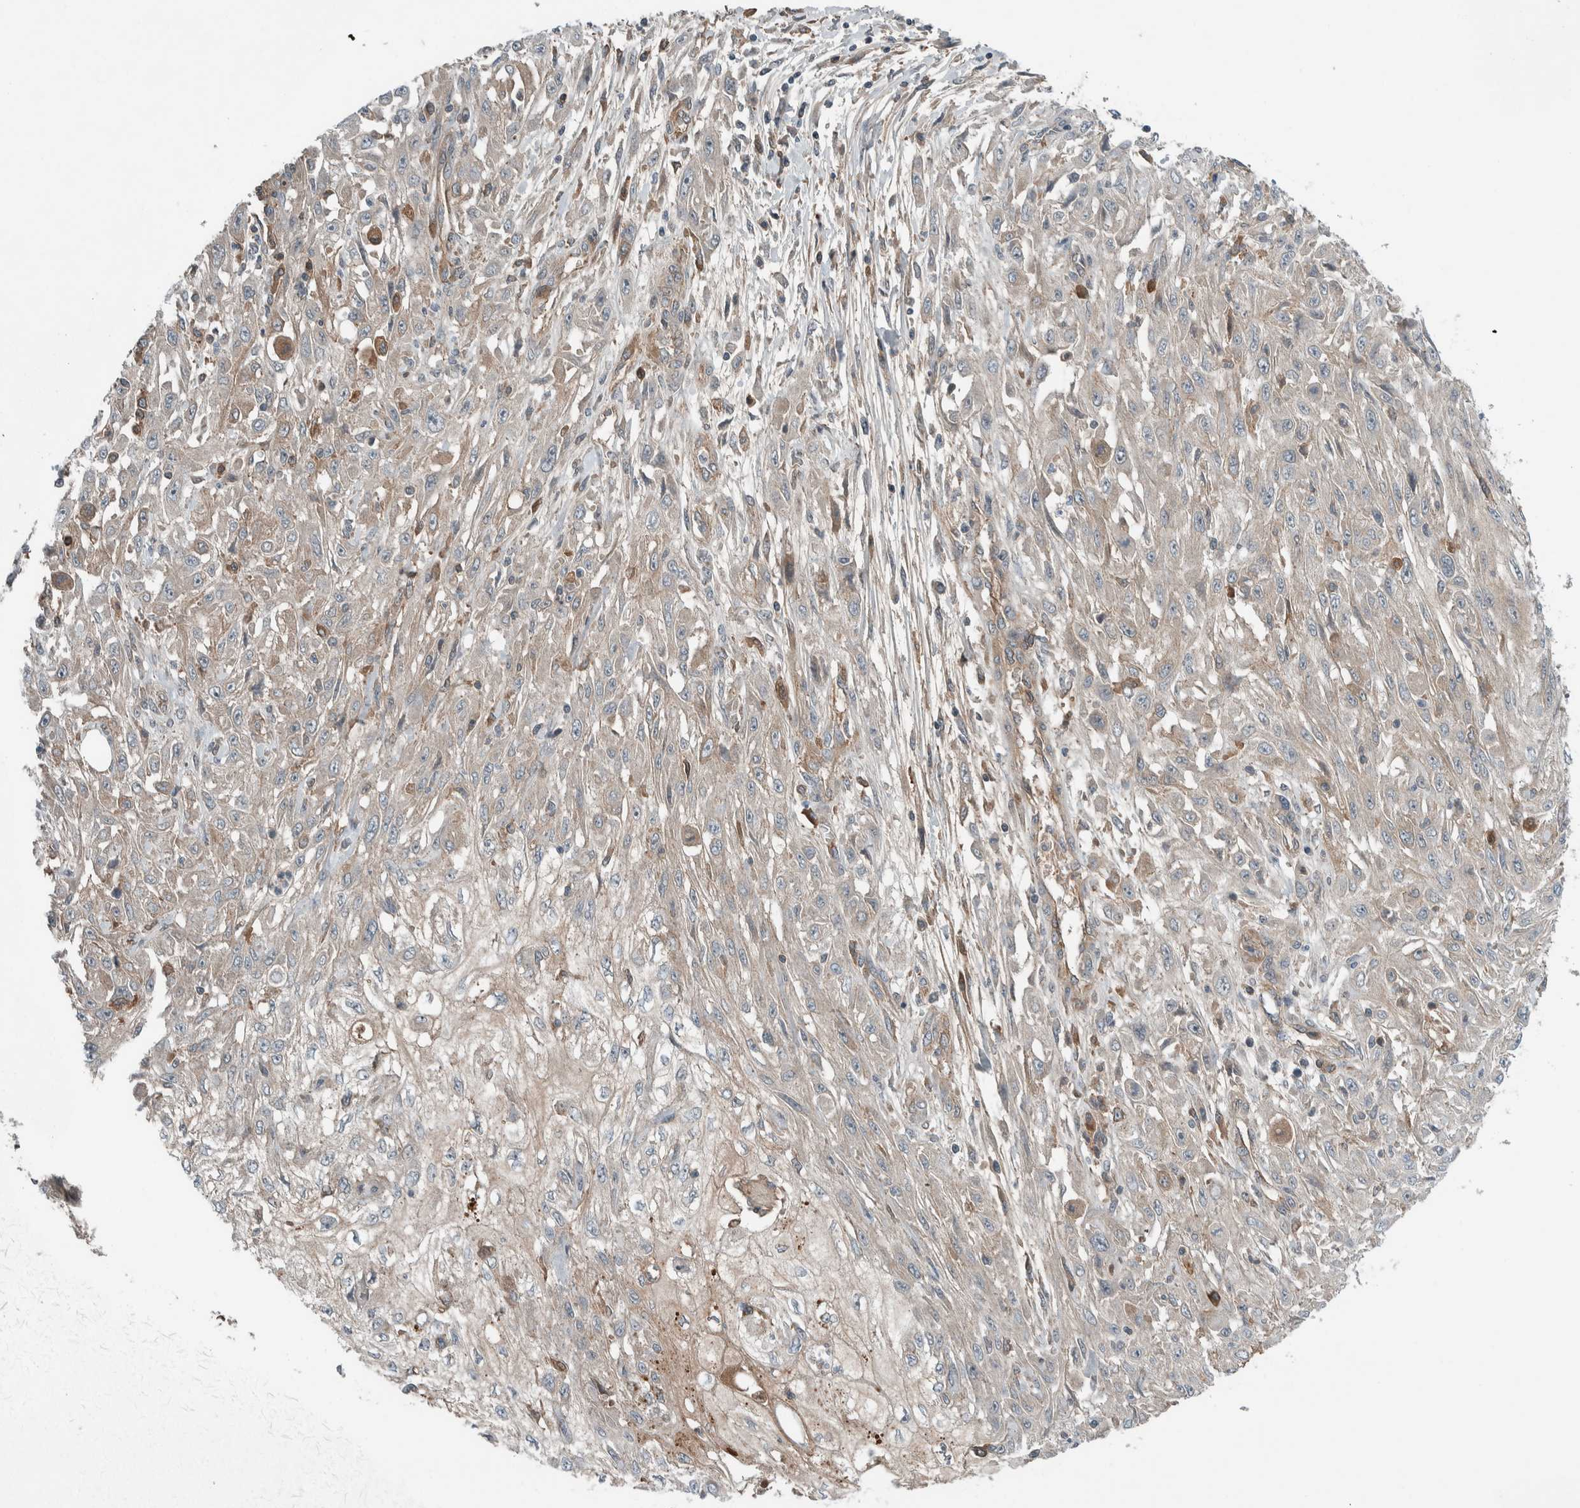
{"staining": {"intensity": "negative", "quantity": "none", "location": "none"}, "tissue": "skin cancer", "cell_type": "Tumor cells", "image_type": "cancer", "snomed": [{"axis": "morphology", "description": "Squamous cell carcinoma, NOS"}, {"axis": "morphology", "description": "Squamous cell carcinoma, metastatic, NOS"}, {"axis": "topography", "description": "Skin"}, {"axis": "topography", "description": "Lymph node"}], "caption": "Human skin cancer (metastatic squamous cell carcinoma) stained for a protein using IHC shows no expression in tumor cells.", "gene": "ARMC7", "patient": {"sex": "male", "age": 75}}